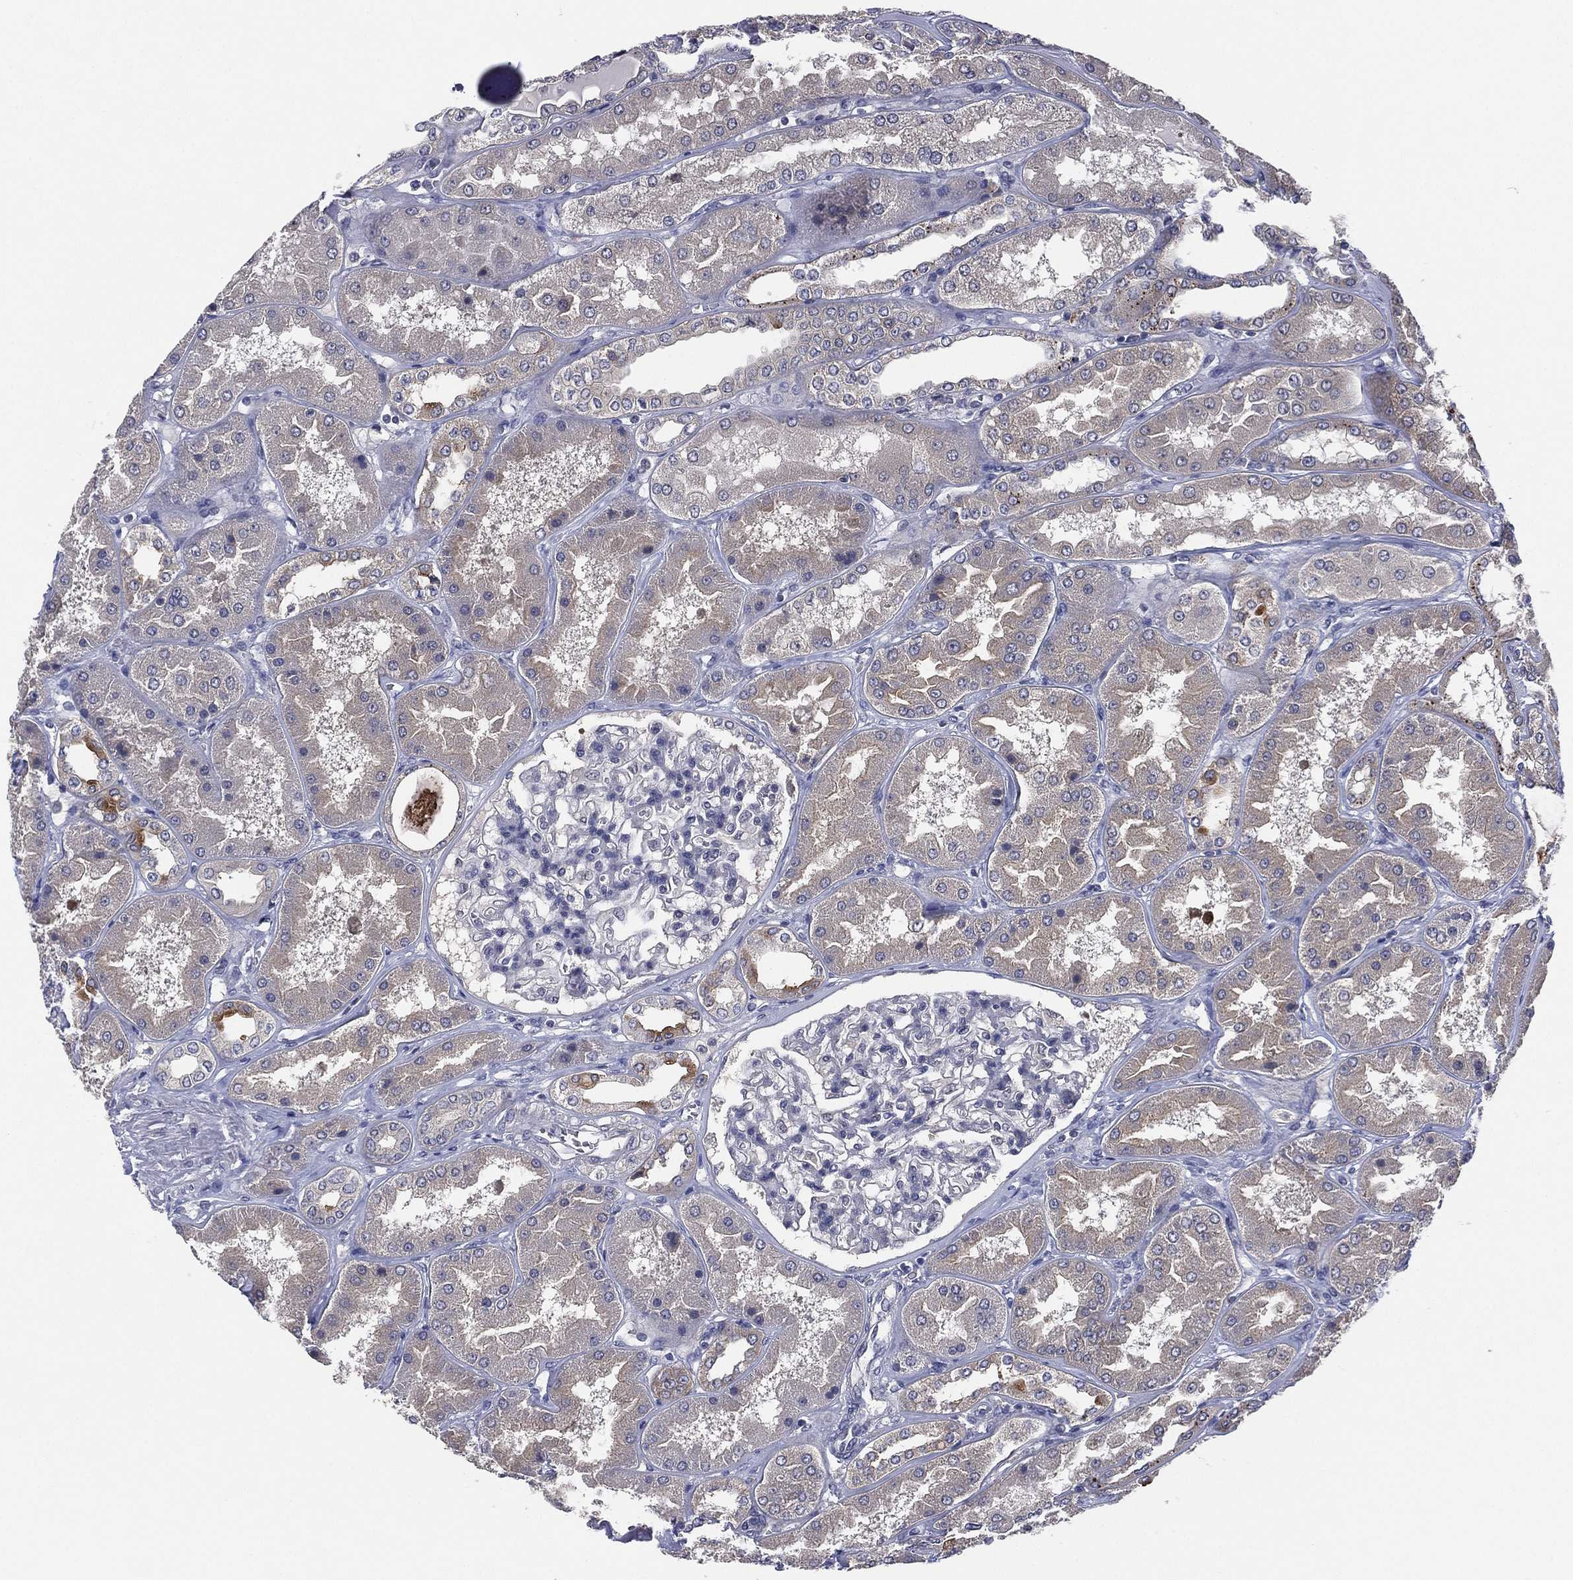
{"staining": {"intensity": "negative", "quantity": "none", "location": "none"}, "tissue": "kidney", "cell_type": "Cells in glomeruli", "image_type": "normal", "snomed": [{"axis": "morphology", "description": "Normal tissue, NOS"}, {"axis": "topography", "description": "Kidney"}], "caption": "High power microscopy micrograph of an immunohistochemistry (IHC) histopathology image of unremarkable kidney, revealing no significant expression in cells in glomeruli.", "gene": "MPP7", "patient": {"sex": "female", "age": 56}}